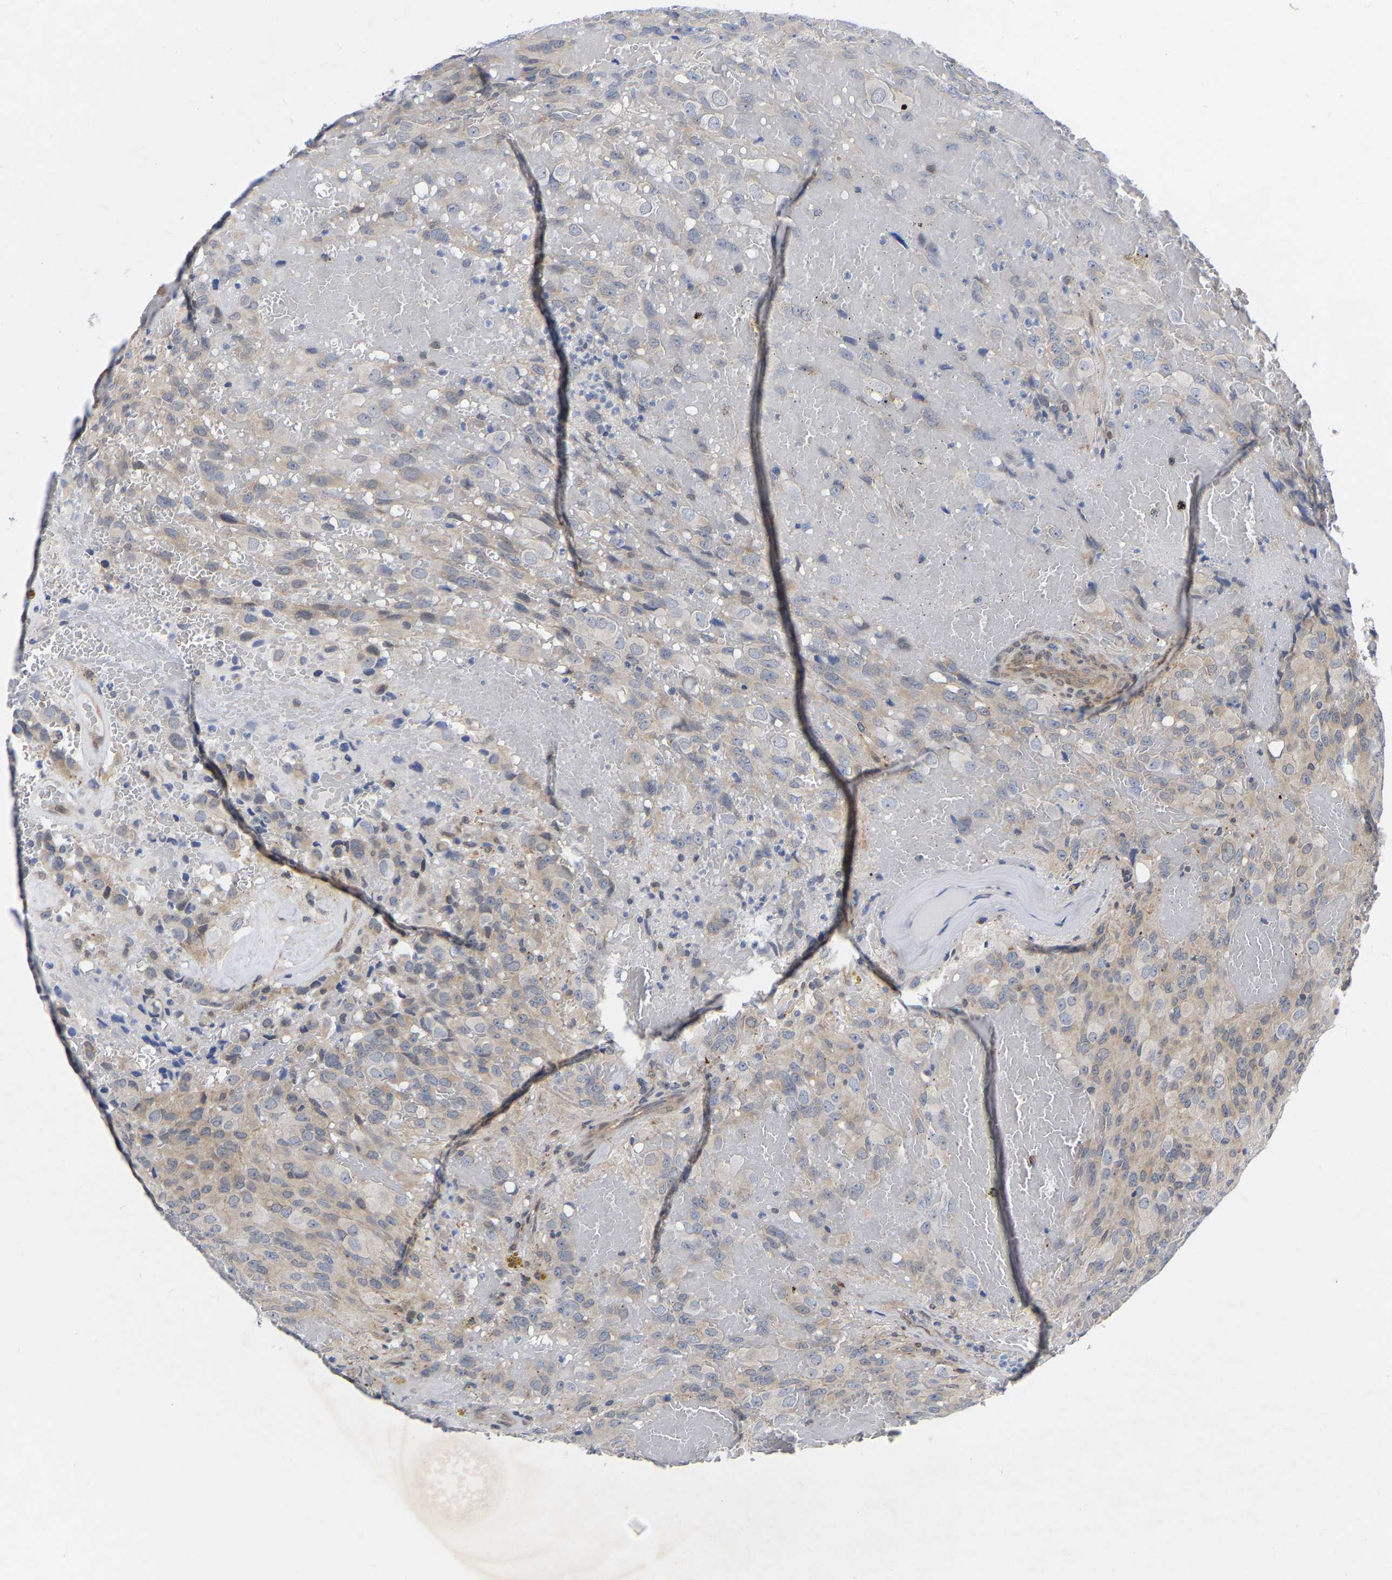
{"staining": {"intensity": "weak", "quantity": "25%-75%", "location": "cytoplasmic/membranous,nuclear"}, "tissue": "glioma", "cell_type": "Tumor cells", "image_type": "cancer", "snomed": [{"axis": "morphology", "description": "Glioma, malignant, High grade"}, {"axis": "topography", "description": "Brain"}], "caption": "Glioma stained with immunohistochemistry displays weak cytoplasmic/membranous and nuclear staining in about 25%-75% of tumor cells.", "gene": "UBE4B", "patient": {"sex": "male", "age": 32}}